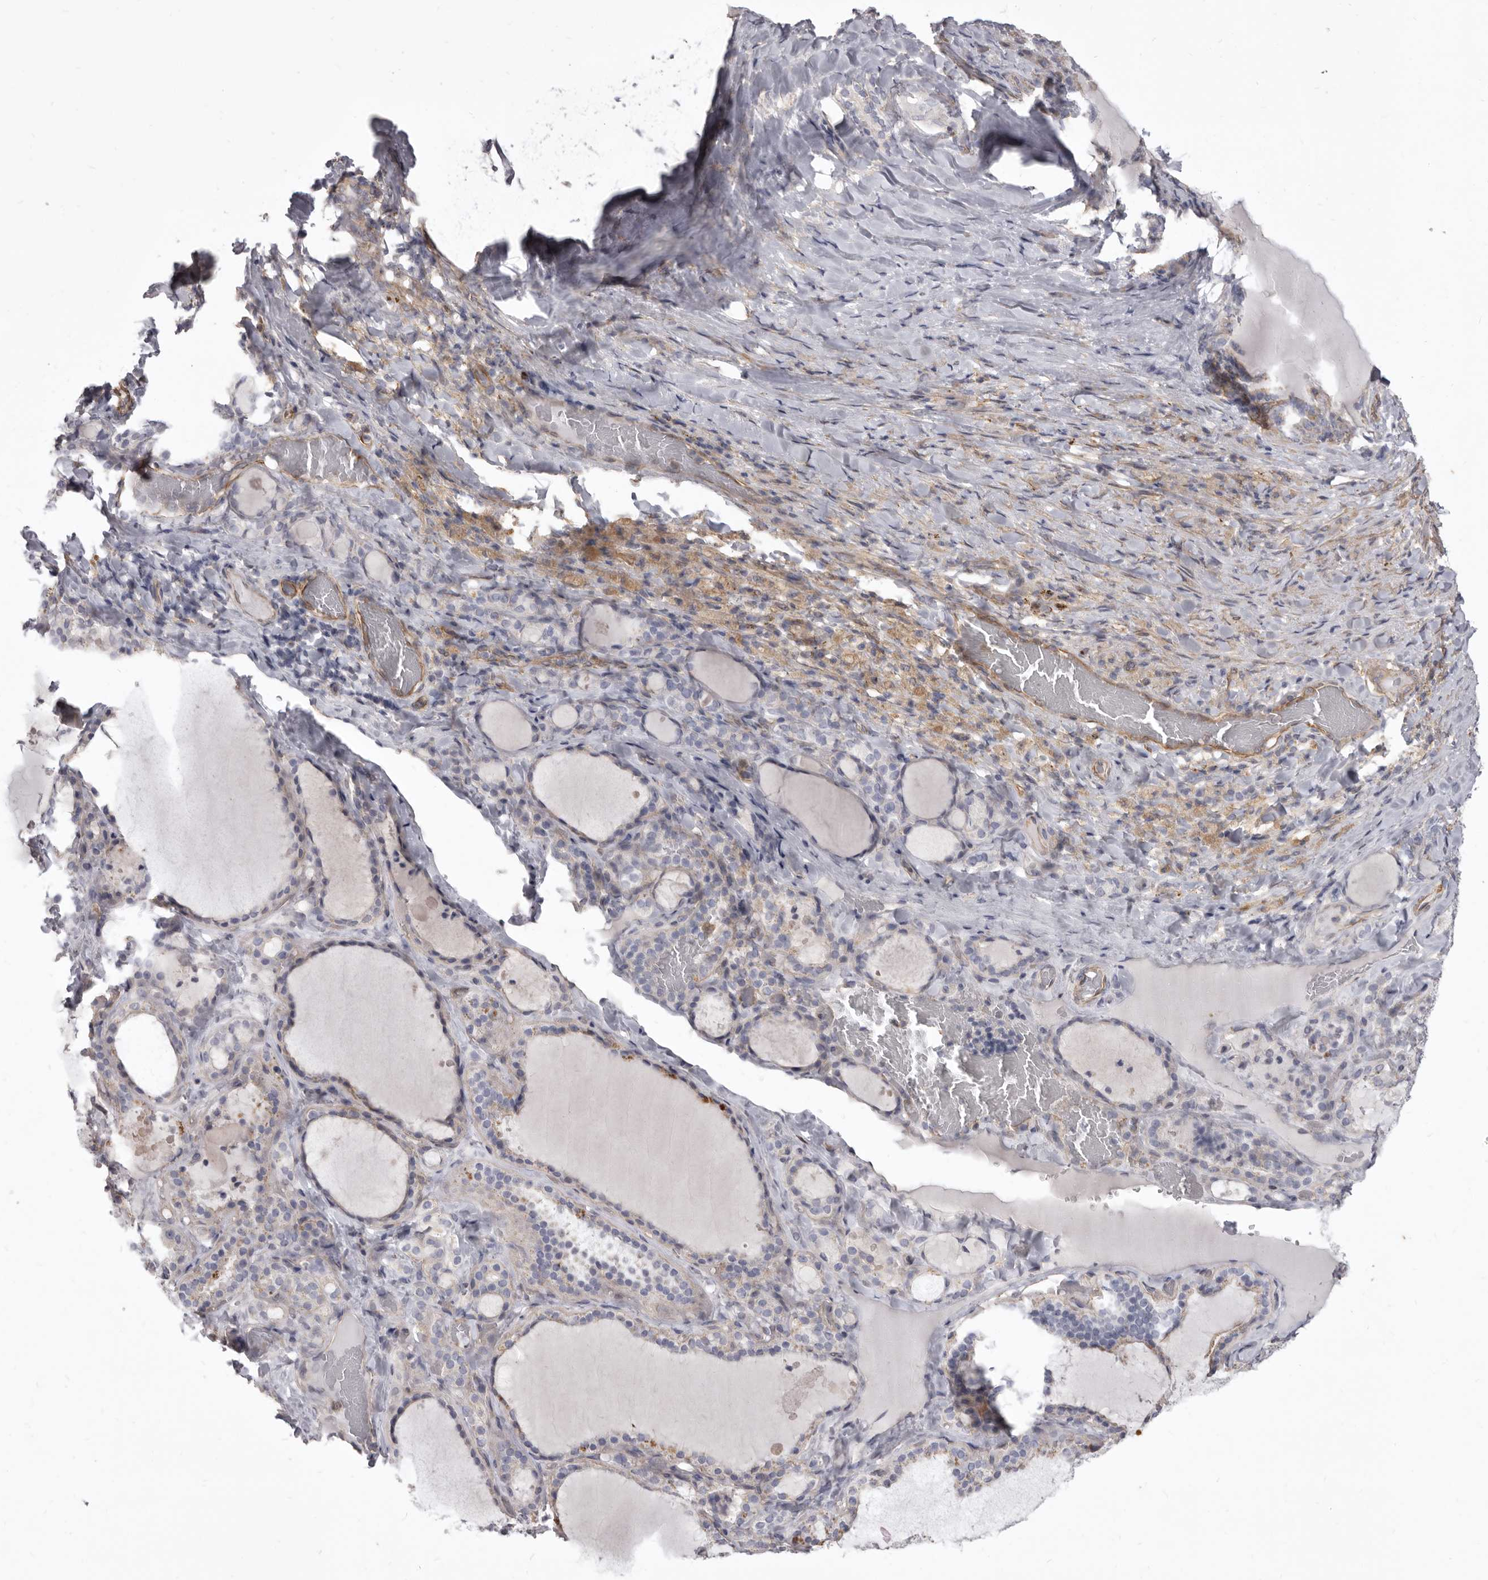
{"staining": {"intensity": "negative", "quantity": "none", "location": "none"}, "tissue": "thyroid gland", "cell_type": "Glandular cells", "image_type": "normal", "snomed": [{"axis": "morphology", "description": "Normal tissue, NOS"}, {"axis": "topography", "description": "Thyroid gland"}], "caption": "Immunohistochemistry (IHC) image of normal thyroid gland stained for a protein (brown), which exhibits no staining in glandular cells.", "gene": "P2RX6", "patient": {"sex": "female", "age": 22}}